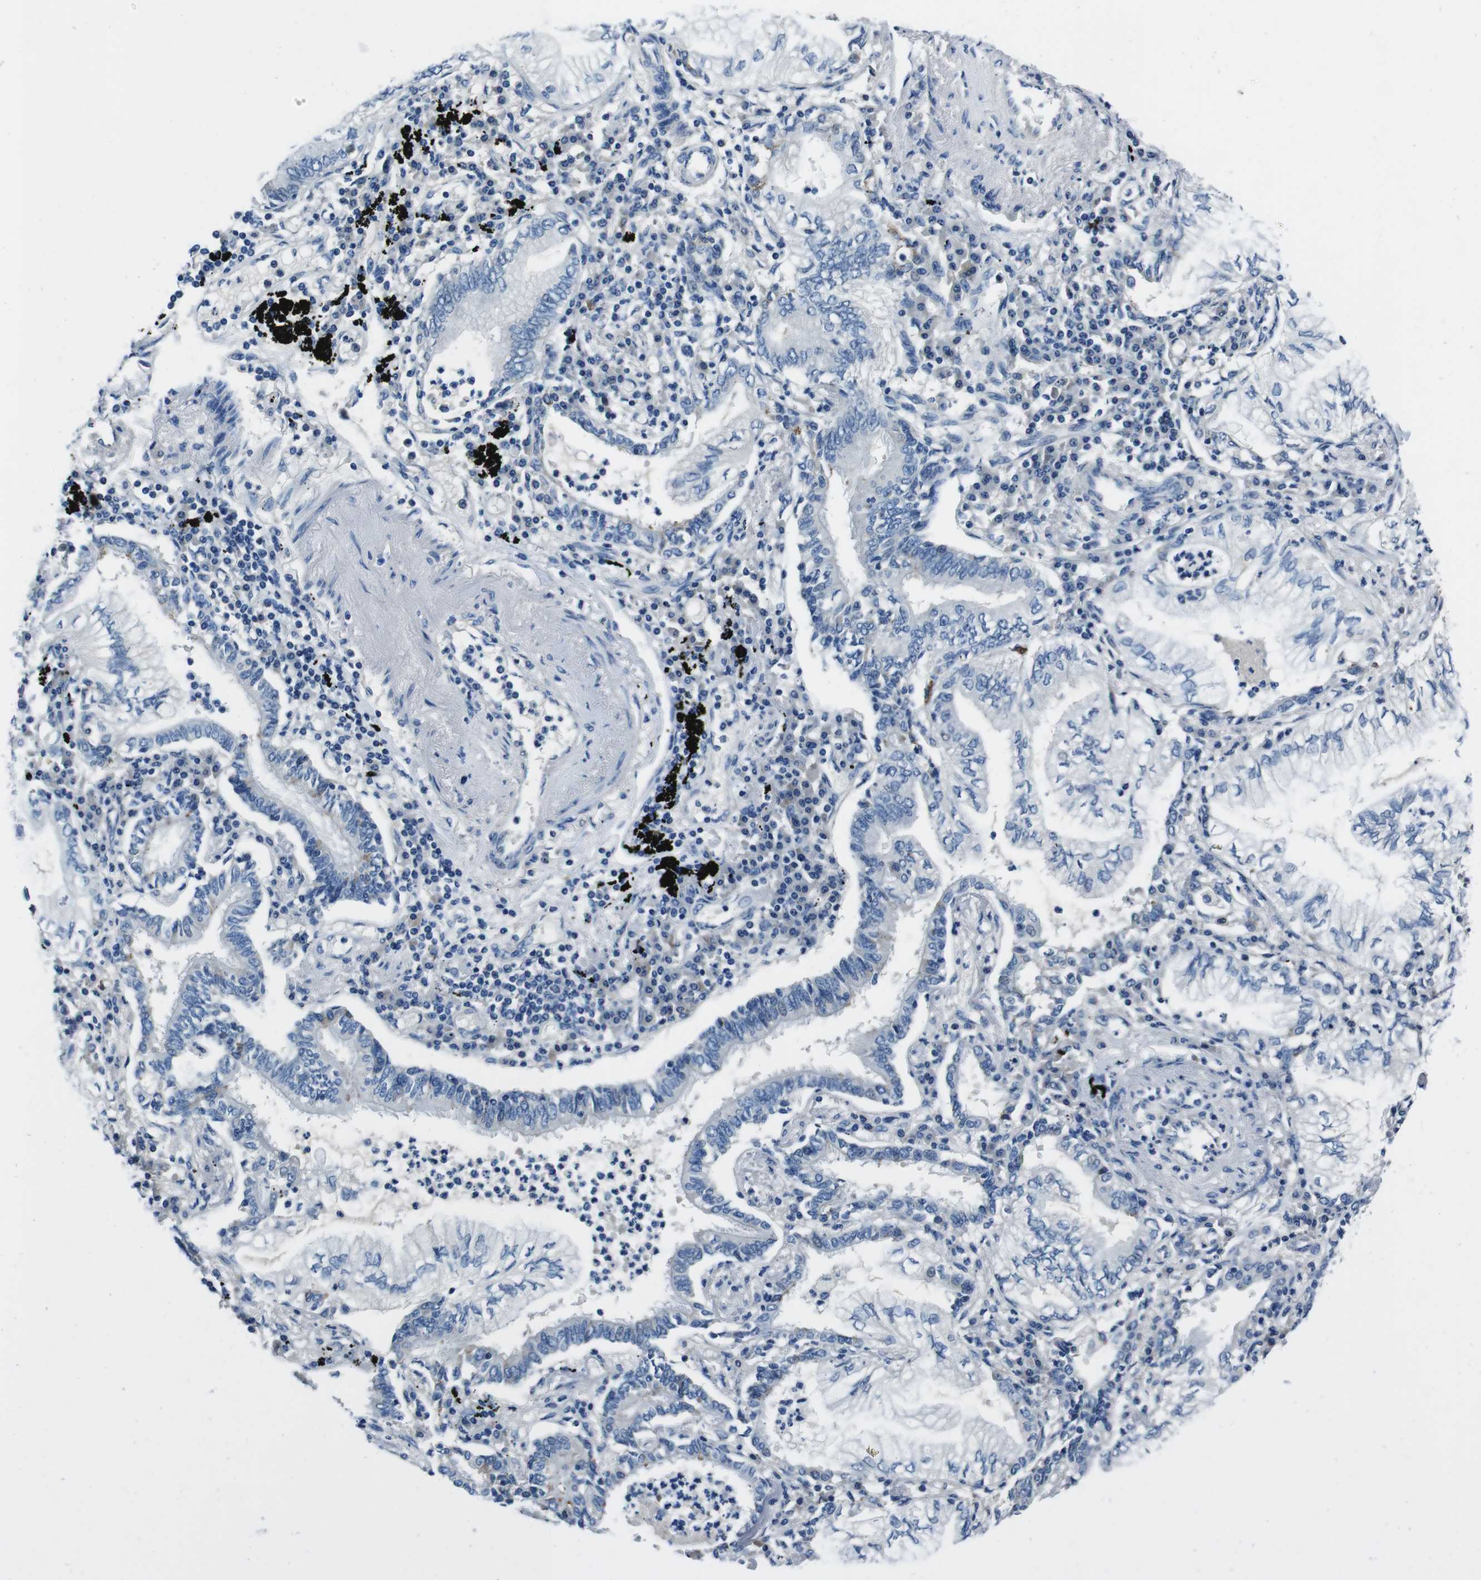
{"staining": {"intensity": "negative", "quantity": "none", "location": "none"}, "tissue": "lung cancer", "cell_type": "Tumor cells", "image_type": "cancer", "snomed": [{"axis": "morphology", "description": "Normal tissue, NOS"}, {"axis": "morphology", "description": "Adenocarcinoma, NOS"}, {"axis": "topography", "description": "Bronchus"}, {"axis": "topography", "description": "Lung"}], "caption": "Human lung cancer stained for a protein using immunohistochemistry (IHC) demonstrates no expression in tumor cells.", "gene": "CASQ1", "patient": {"sex": "female", "age": 70}}